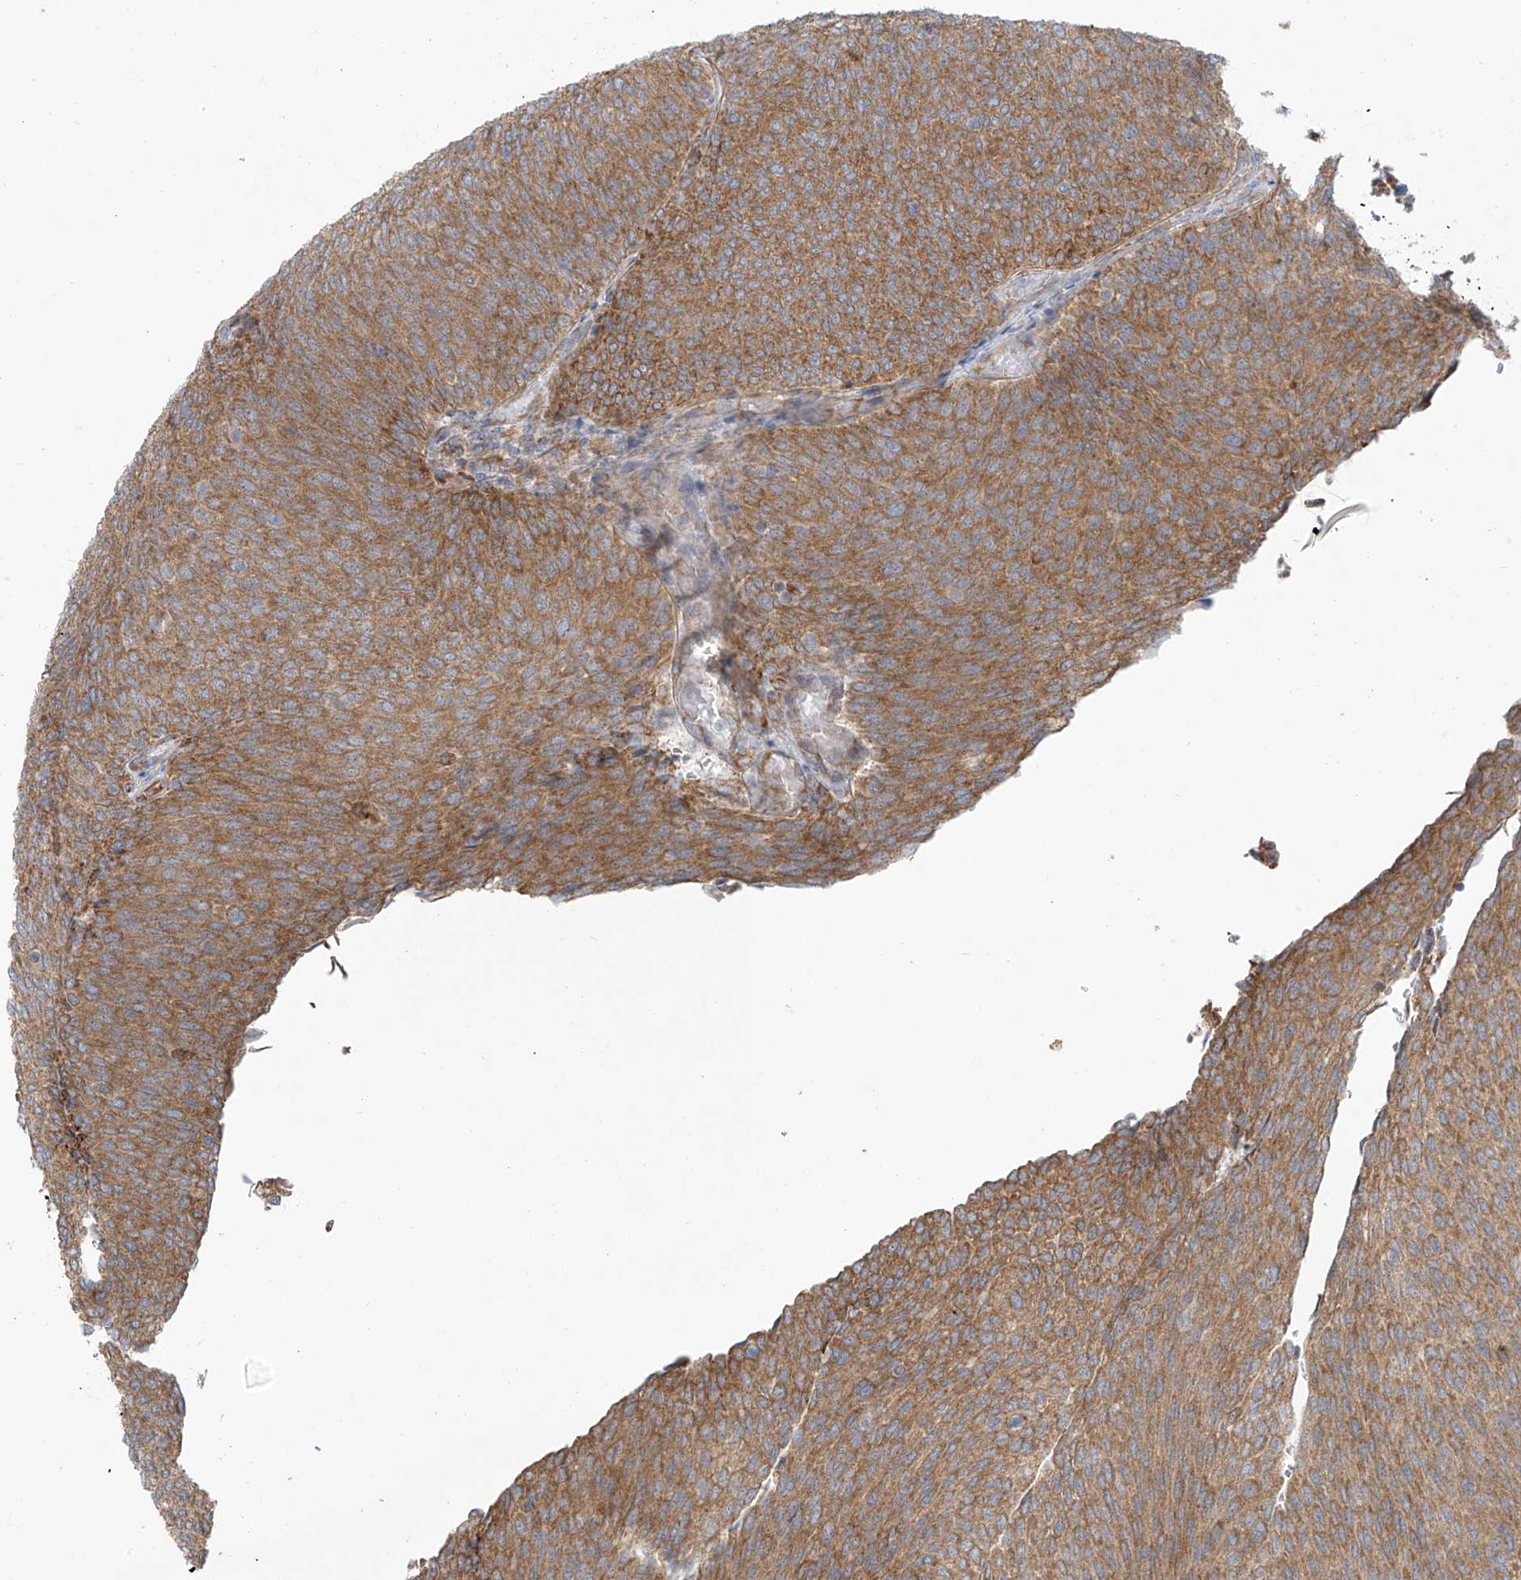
{"staining": {"intensity": "moderate", "quantity": ">75%", "location": "cytoplasmic/membranous"}, "tissue": "urothelial cancer", "cell_type": "Tumor cells", "image_type": "cancer", "snomed": [{"axis": "morphology", "description": "Urothelial carcinoma, Low grade"}, {"axis": "topography", "description": "Urinary bladder"}], "caption": "Urothelial cancer stained with a brown dye shows moderate cytoplasmic/membranous positive positivity in about >75% of tumor cells.", "gene": "KATNIP", "patient": {"sex": "female", "age": 79}}